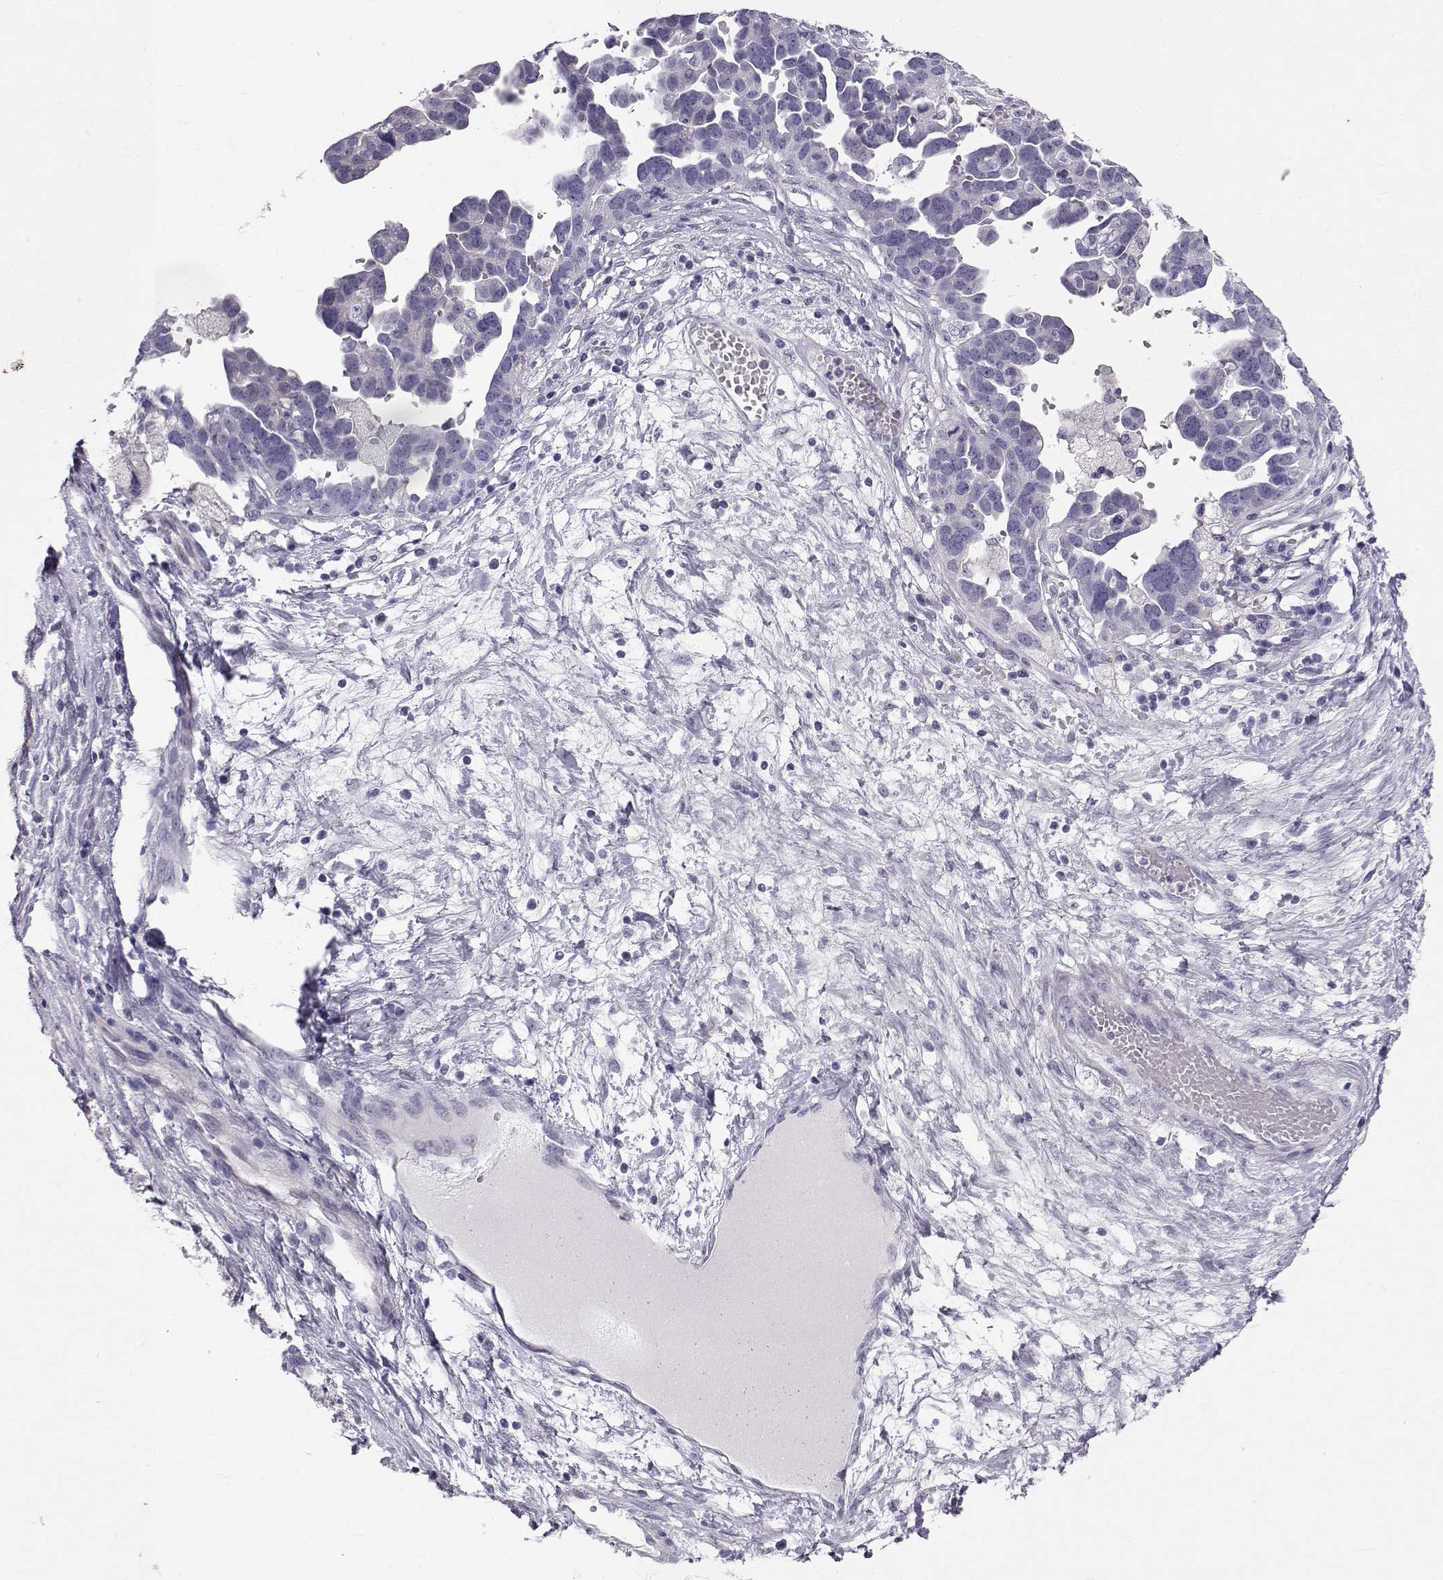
{"staining": {"intensity": "negative", "quantity": "none", "location": "none"}, "tissue": "ovarian cancer", "cell_type": "Tumor cells", "image_type": "cancer", "snomed": [{"axis": "morphology", "description": "Cystadenocarcinoma, serous, NOS"}, {"axis": "topography", "description": "Ovary"}], "caption": "There is no significant expression in tumor cells of ovarian serous cystadenocarcinoma.", "gene": "RD3", "patient": {"sex": "female", "age": 54}}